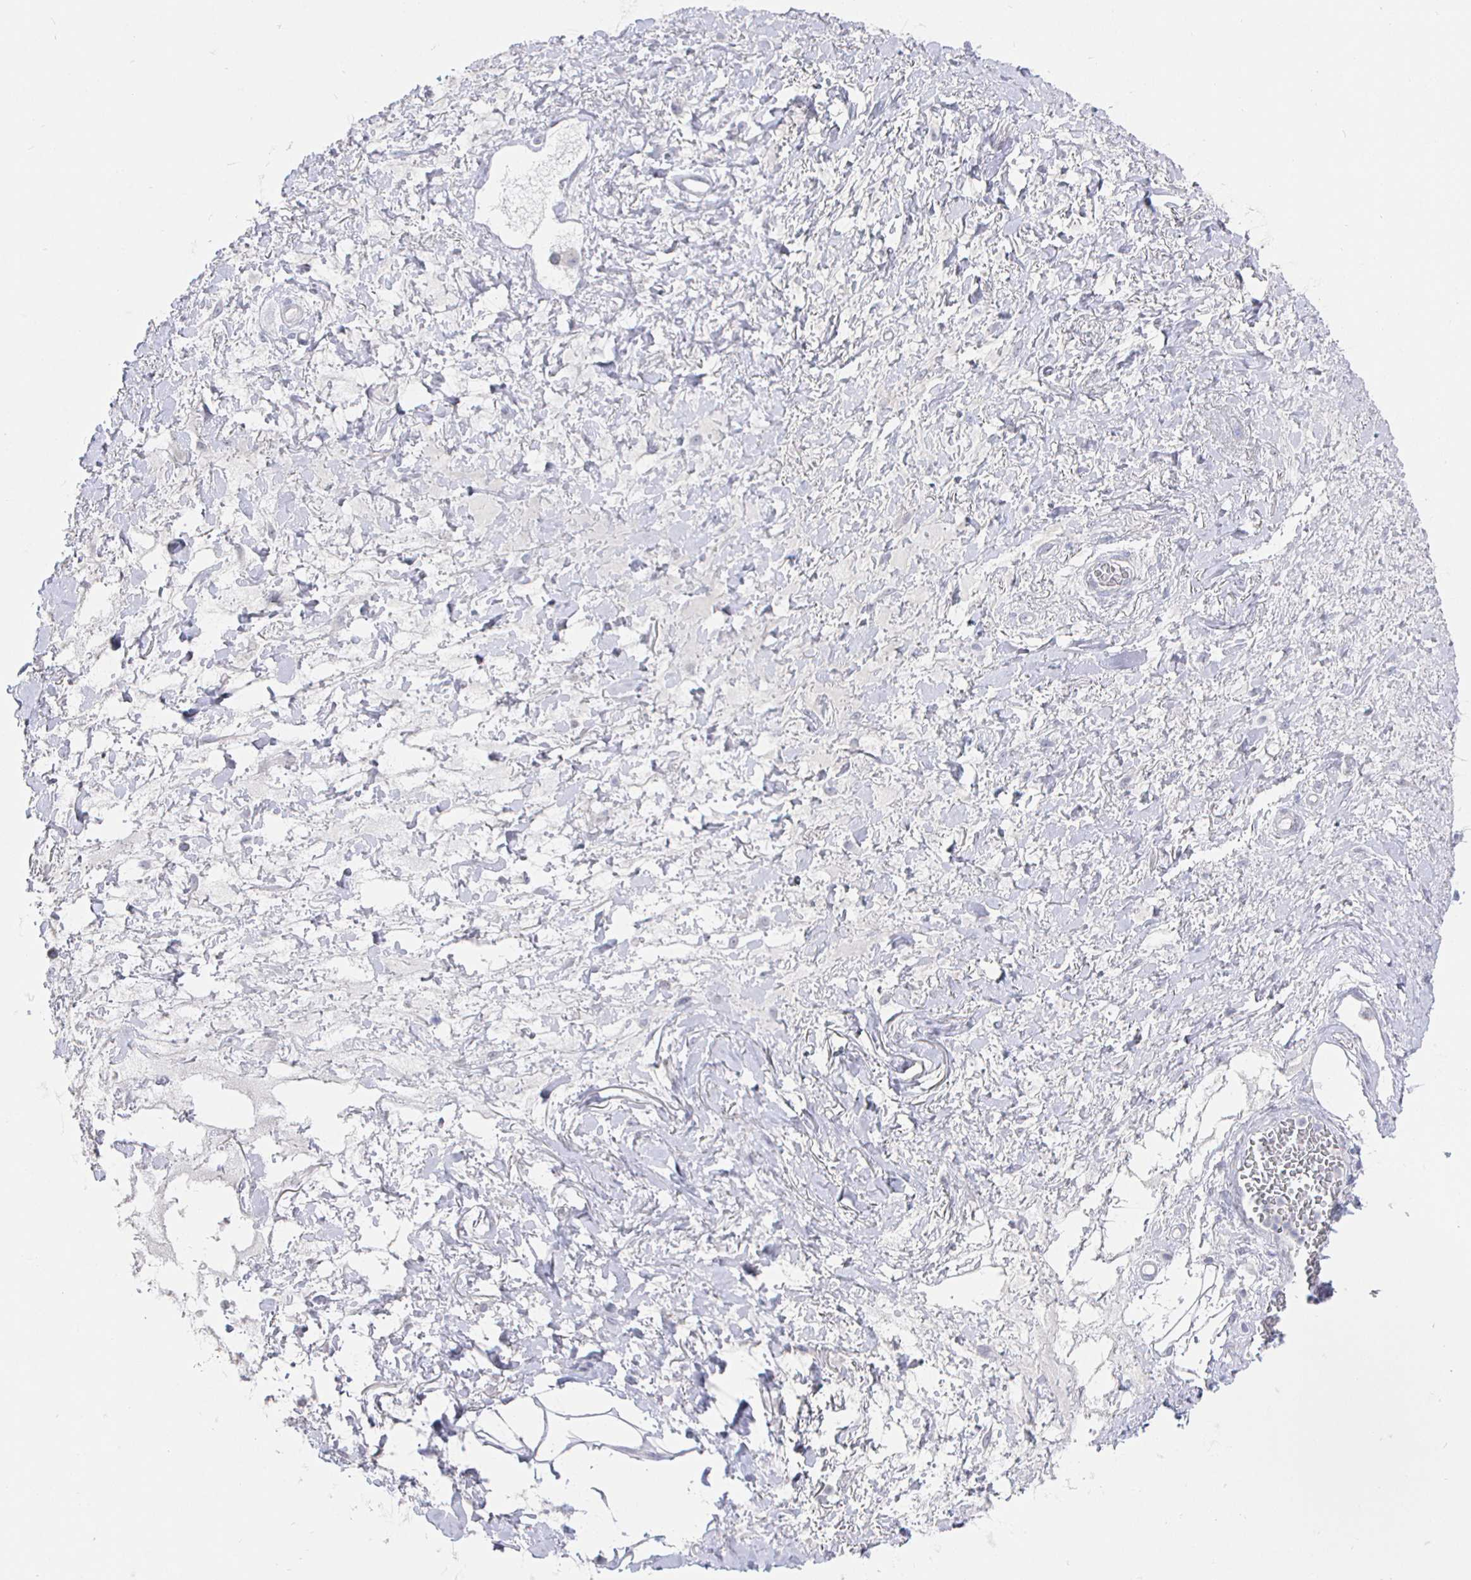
{"staining": {"intensity": "negative", "quantity": "none", "location": "none"}, "tissue": "adipose tissue", "cell_type": "Adipocytes", "image_type": "normal", "snomed": [{"axis": "morphology", "description": "Normal tissue, NOS"}, {"axis": "topography", "description": "Vagina"}, {"axis": "topography", "description": "Peripheral nerve tissue"}], "caption": "The photomicrograph demonstrates no staining of adipocytes in normal adipose tissue. (Stains: DAB (3,3'-diaminobenzidine) IHC with hematoxylin counter stain, Microscopy: brightfield microscopy at high magnification).", "gene": "LRRC23", "patient": {"sex": "female", "age": 71}}